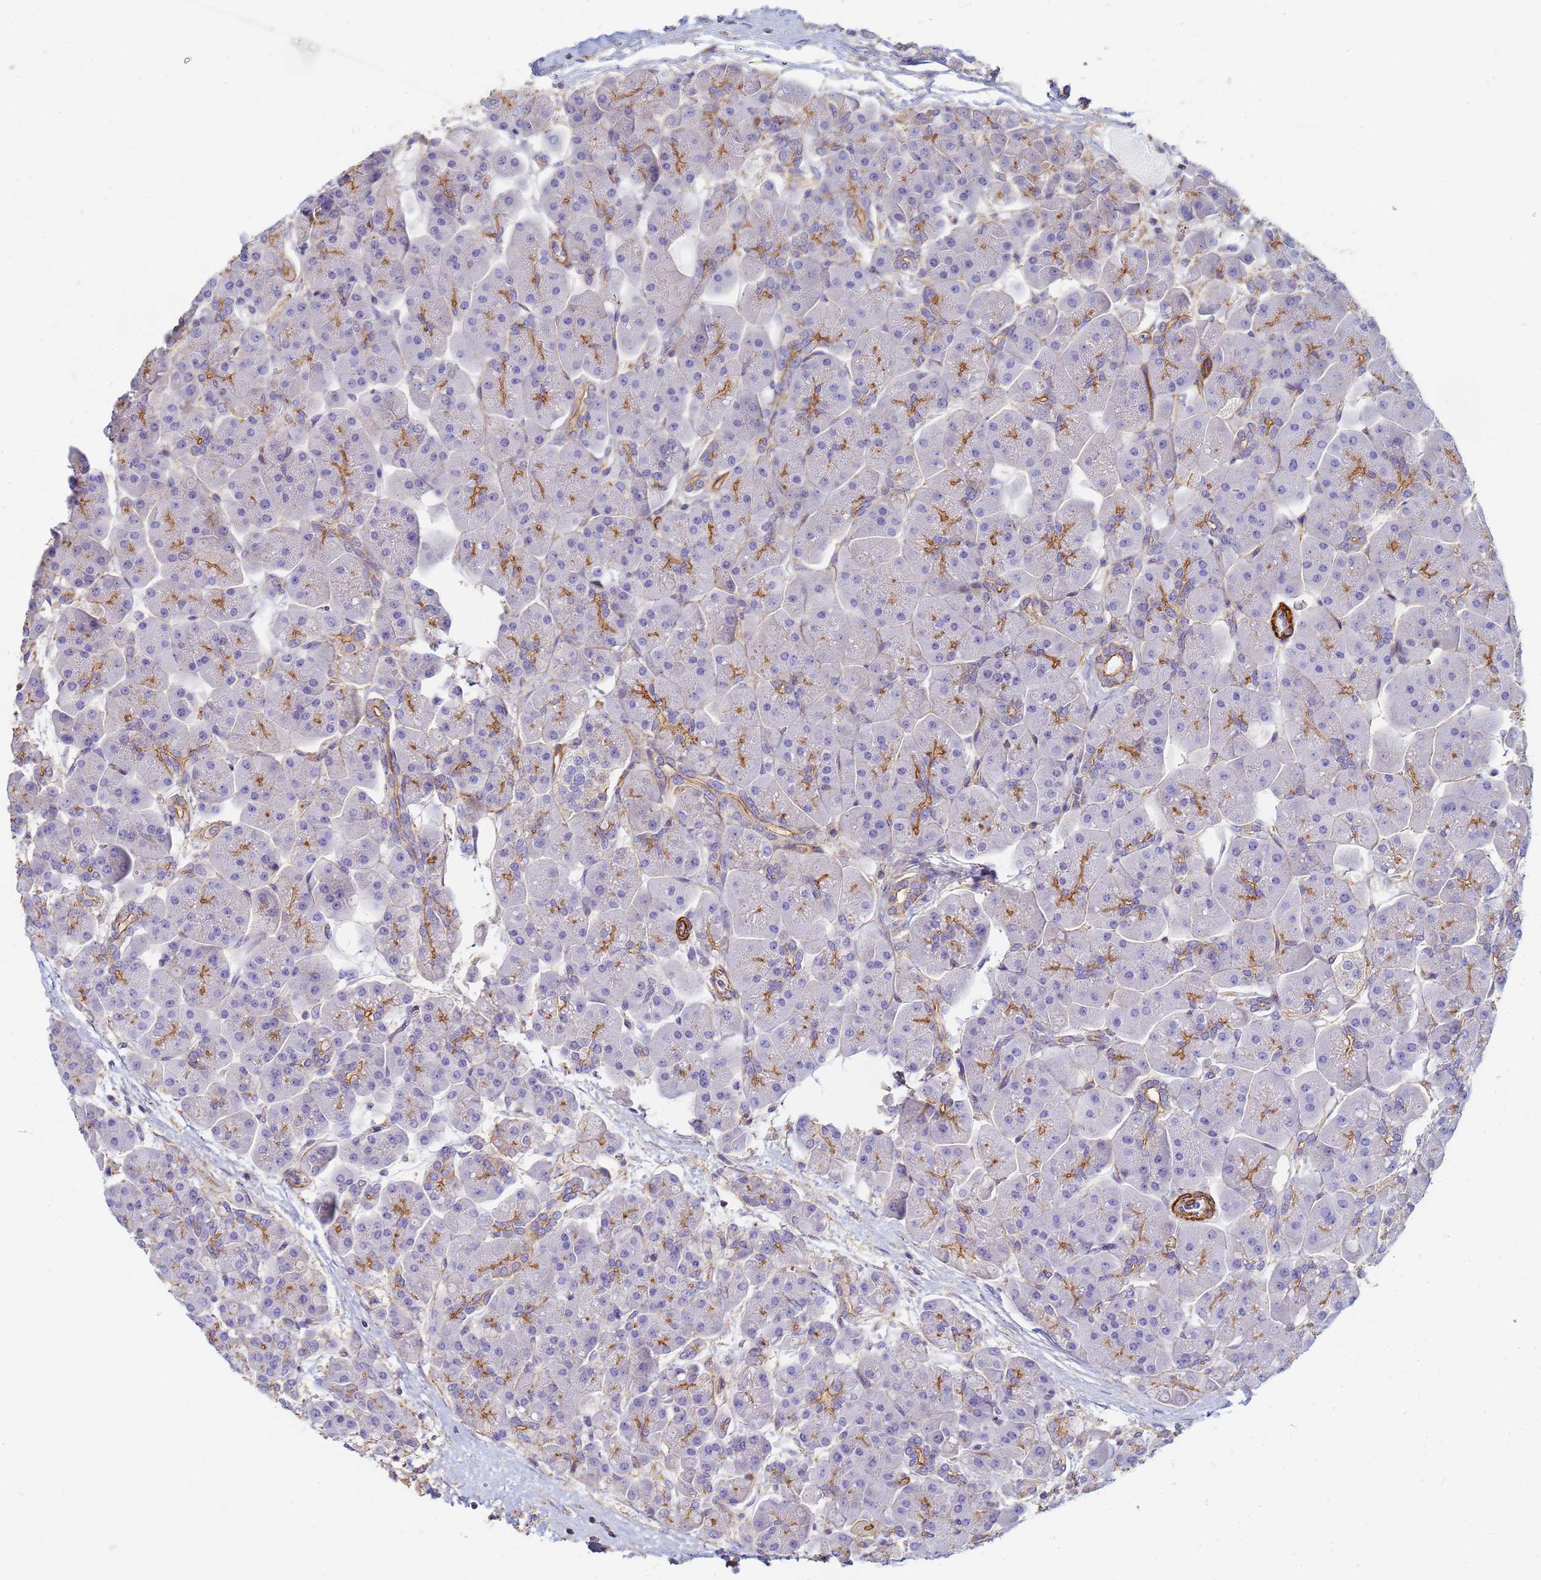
{"staining": {"intensity": "moderate", "quantity": "25%-75%", "location": "cytoplasmic/membranous"}, "tissue": "pancreas", "cell_type": "Exocrine glandular cells", "image_type": "normal", "snomed": [{"axis": "morphology", "description": "Normal tissue, NOS"}, {"axis": "topography", "description": "Pancreas"}], "caption": "This photomicrograph demonstrates benign pancreas stained with immunohistochemistry (IHC) to label a protein in brown. The cytoplasmic/membranous of exocrine glandular cells show moderate positivity for the protein. Nuclei are counter-stained blue.", "gene": "TPM1", "patient": {"sex": "male", "age": 66}}